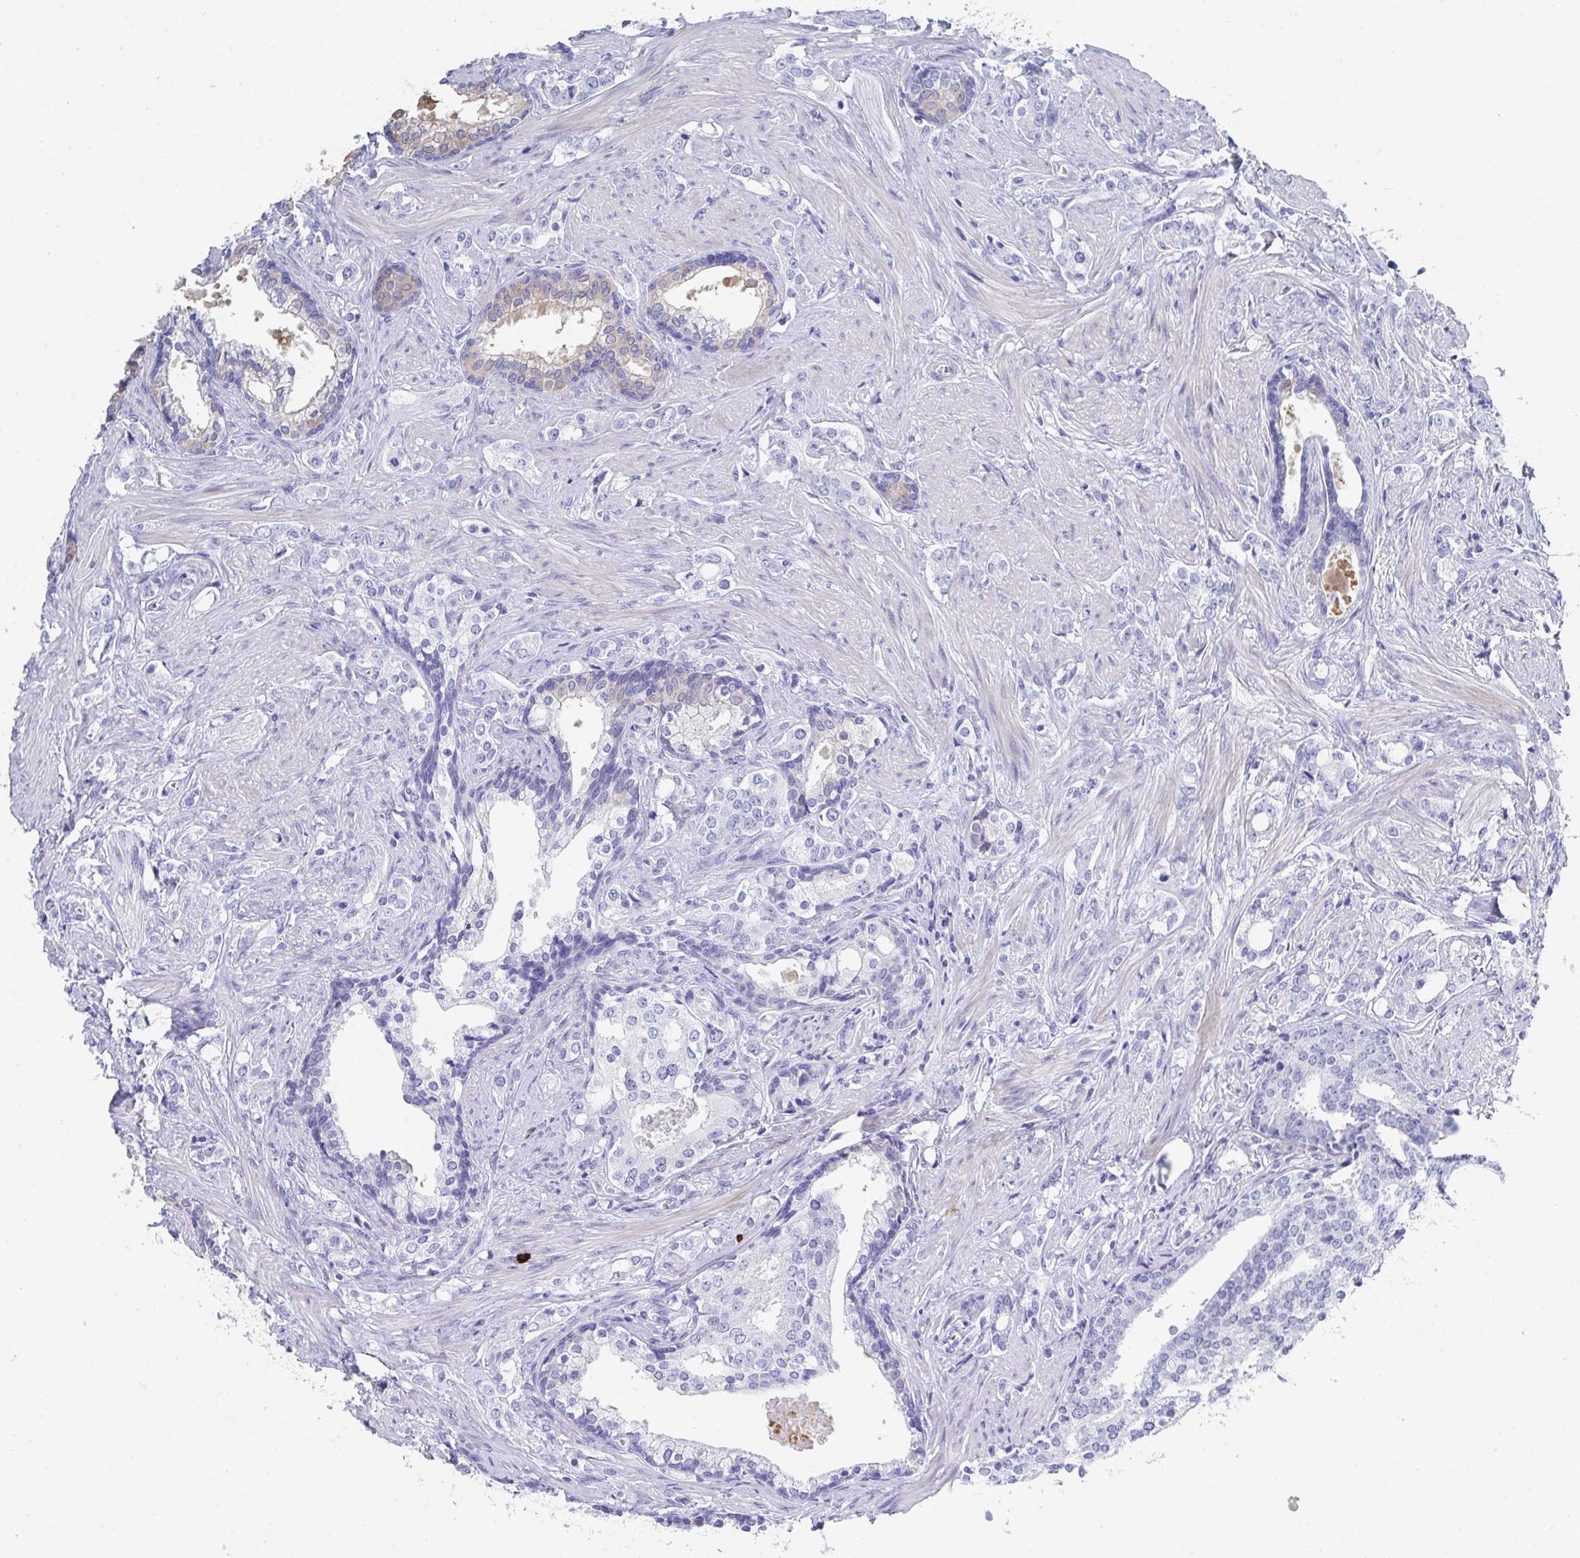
{"staining": {"intensity": "negative", "quantity": "none", "location": "none"}, "tissue": "prostate cancer", "cell_type": "Tumor cells", "image_type": "cancer", "snomed": [{"axis": "morphology", "description": "Adenocarcinoma, Medium grade"}, {"axis": "topography", "description": "Prostate"}], "caption": "Tumor cells are negative for brown protein staining in prostate cancer.", "gene": "GRIA1", "patient": {"sex": "male", "age": 57}}